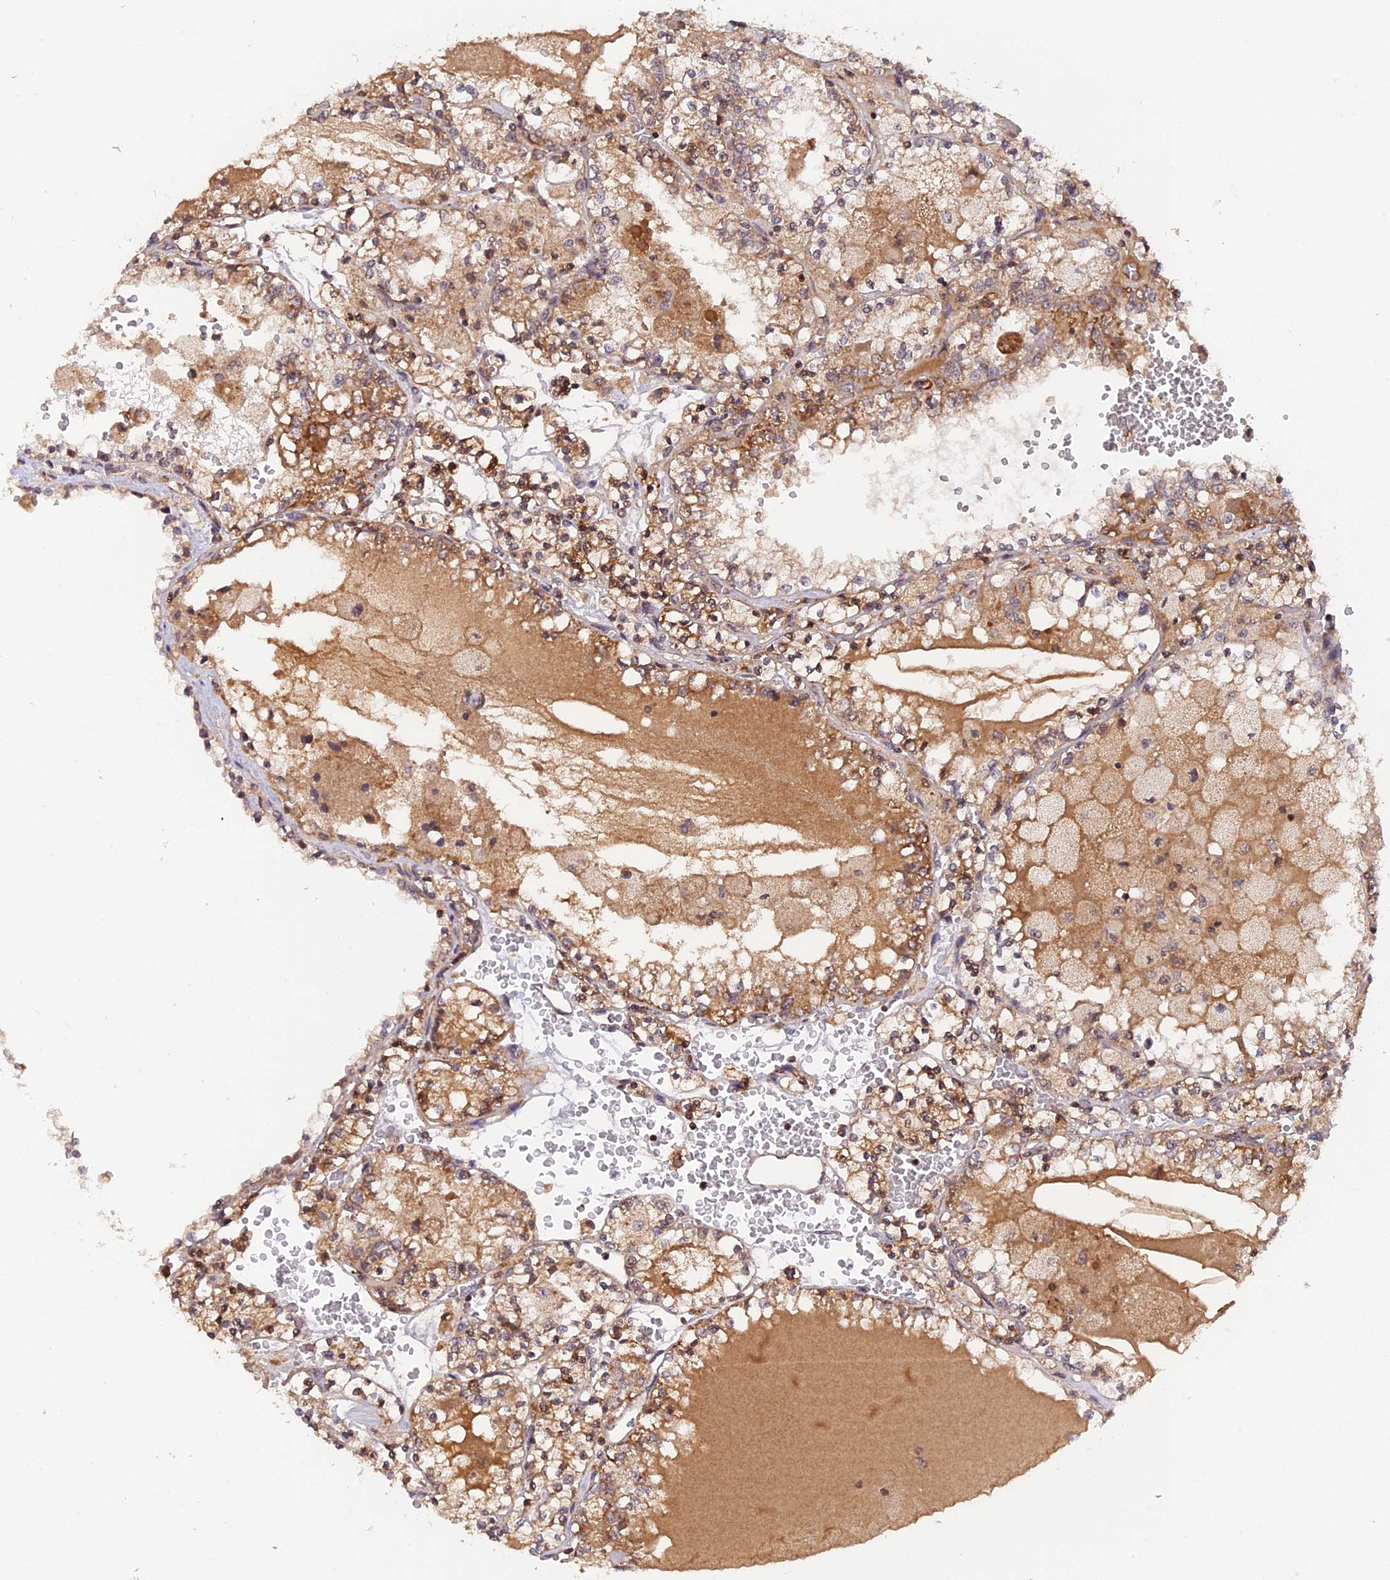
{"staining": {"intensity": "moderate", "quantity": "25%-75%", "location": "cytoplasmic/membranous"}, "tissue": "renal cancer", "cell_type": "Tumor cells", "image_type": "cancer", "snomed": [{"axis": "morphology", "description": "Adenocarcinoma, NOS"}, {"axis": "topography", "description": "Kidney"}], "caption": "This photomicrograph displays immunohistochemistry (IHC) staining of renal cancer (adenocarcinoma), with medium moderate cytoplasmic/membranous expression in approximately 25%-75% of tumor cells.", "gene": "MPV17L", "patient": {"sex": "female", "age": 56}}